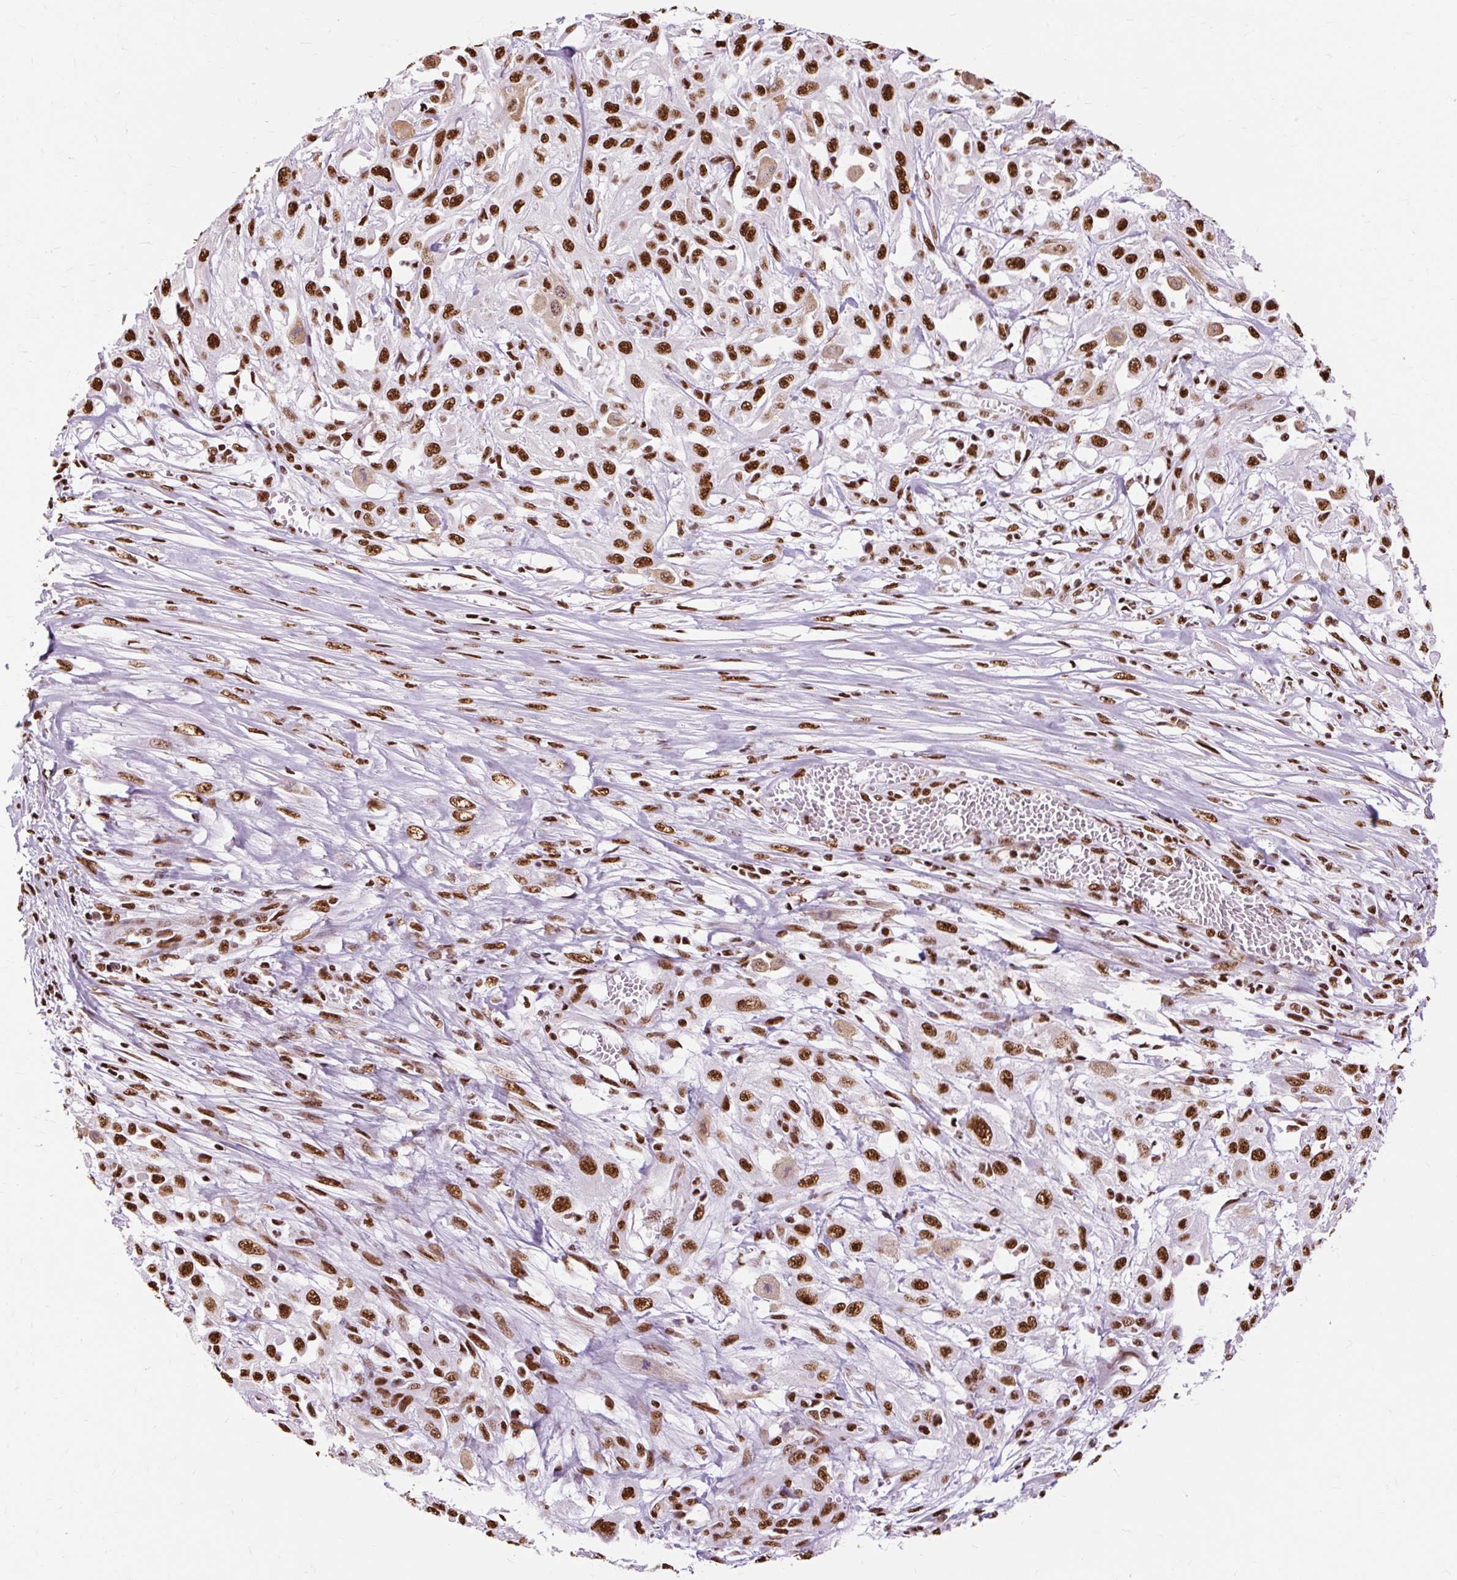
{"staining": {"intensity": "strong", "quantity": ">75%", "location": "nuclear"}, "tissue": "skin cancer", "cell_type": "Tumor cells", "image_type": "cancer", "snomed": [{"axis": "morphology", "description": "Squamous cell carcinoma, NOS"}, {"axis": "morphology", "description": "Squamous cell carcinoma, metastatic, NOS"}, {"axis": "topography", "description": "Skin"}, {"axis": "topography", "description": "Lymph node"}], "caption": "Squamous cell carcinoma (skin) stained with a brown dye shows strong nuclear positive staining in approximately >75% of tumor cells.", "gene": "XRCC6", "patient": {"sex": "male", "age": 75}}